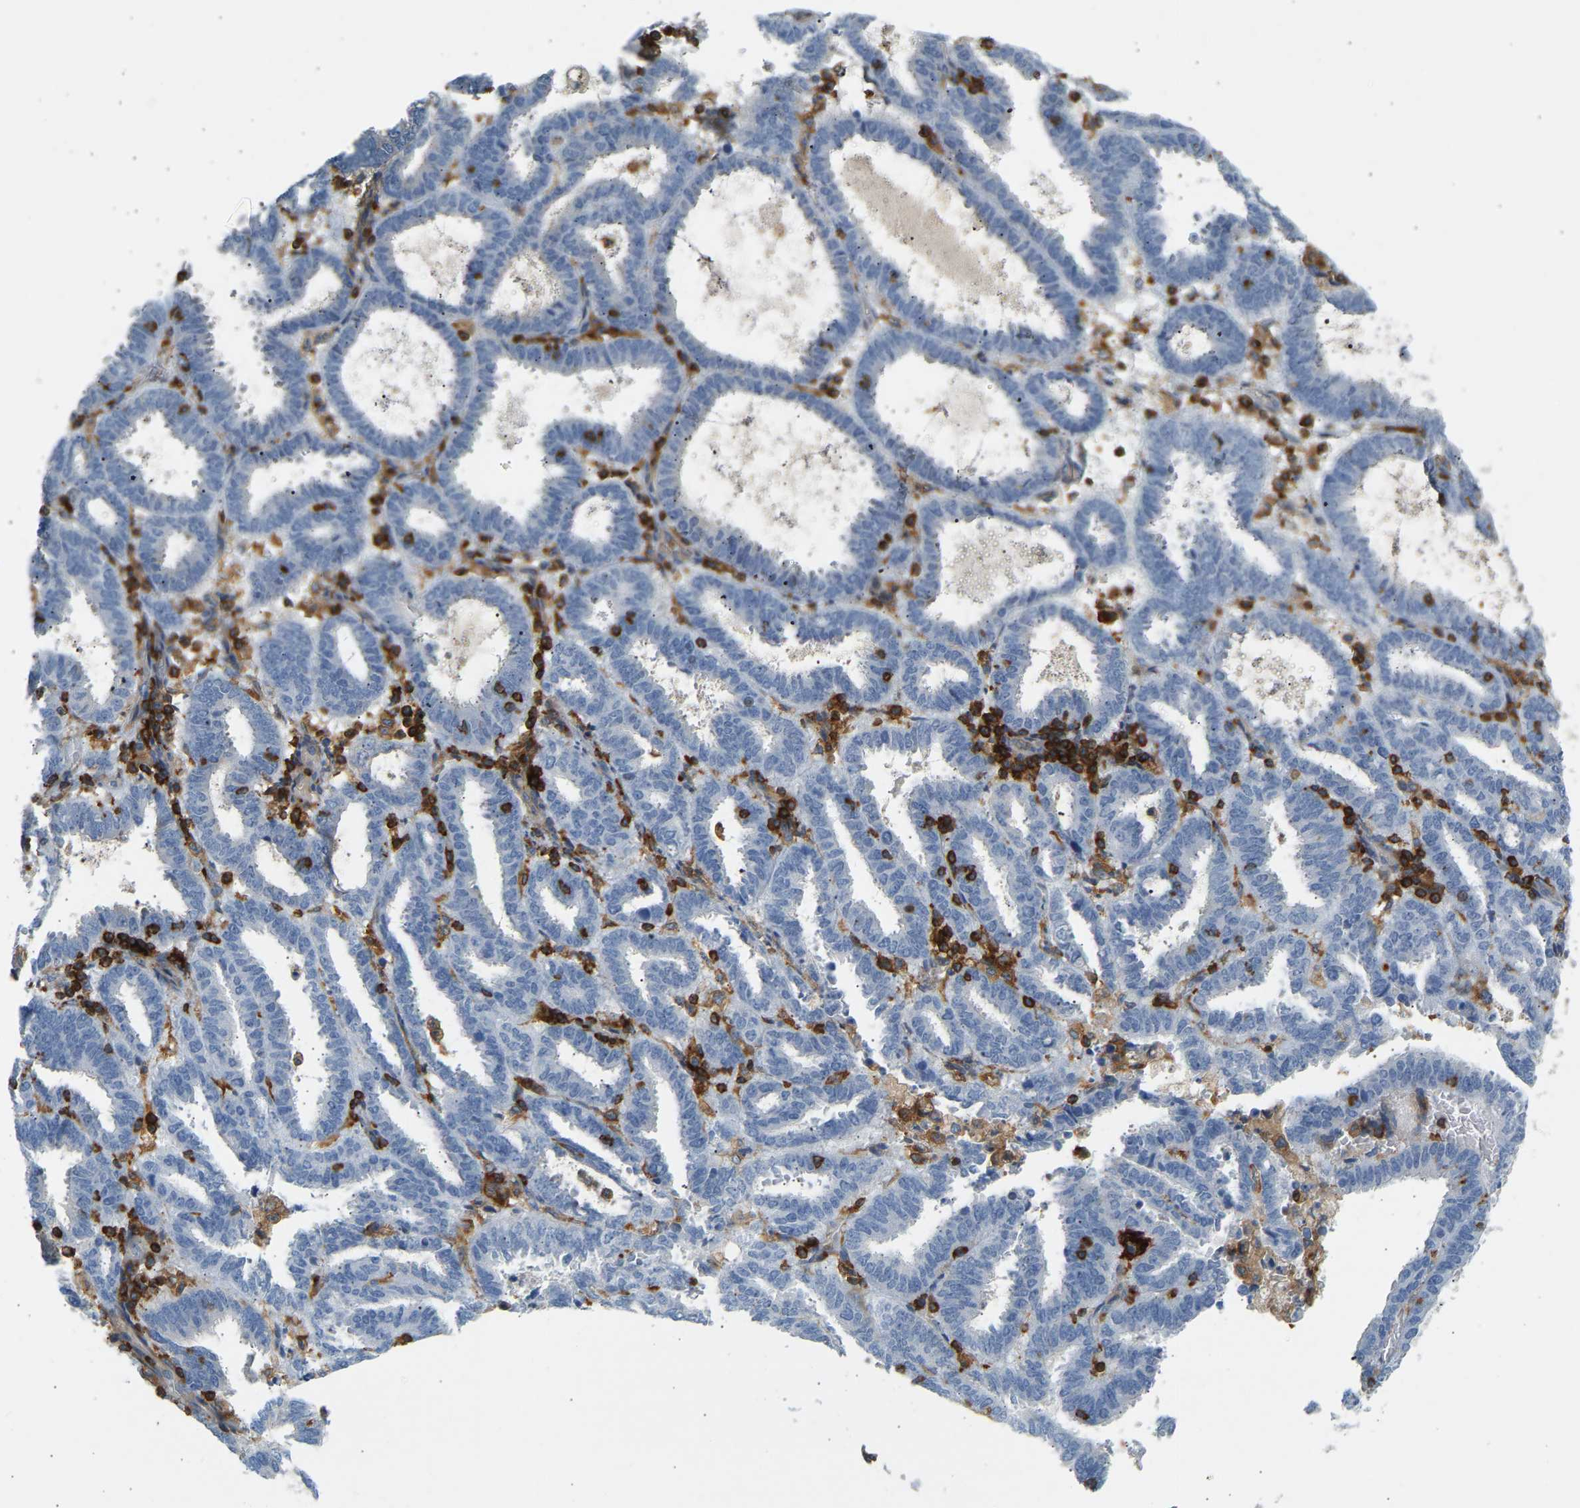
{"staining": {"intensity": "negative", "quantity": "none", "location": "none"}, "tissue": "endometrial cancer", "cell_type": "Tumor cells", "image_type": "cancer", "snomed": [{"axis": "morphology", "description": "Adenocarcinoma, NOS"}, {"axis": "topography", "description": "Uterus"}], "caption": "Immunohistochemistry of endometrial cancer (adenocarcinoma) exhibits no positivity in tumor cells.", "gene": "FNBP1", "patient": {"sex": "female", "age": 83}}